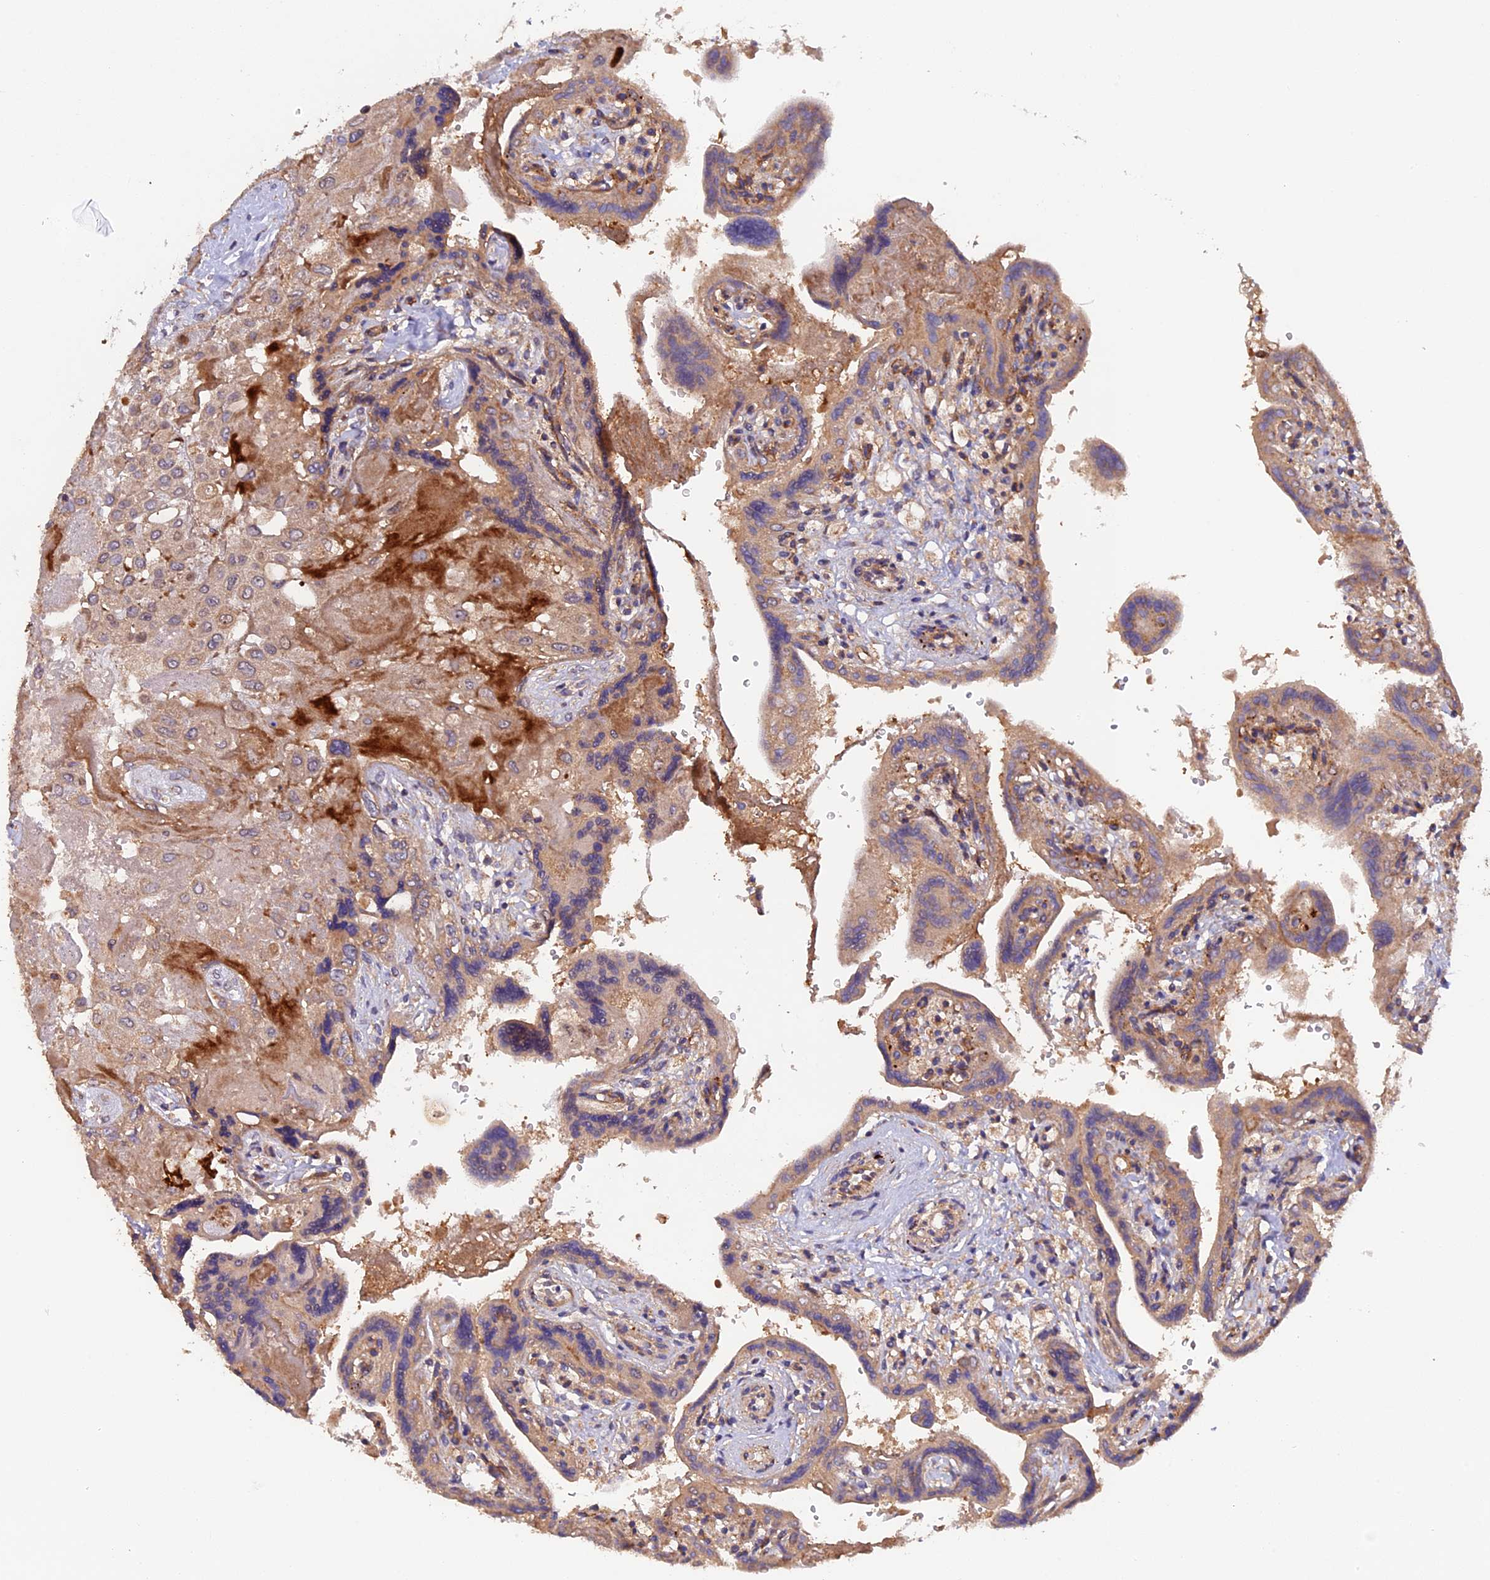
{"staining": {"intensity": "negative", "quantity": "none", "location": "none"}, "tissue": "placenta", "cell_type": "Decidual cells", "image_type": "normal", "snomed": [{"axis": "morphology", "description": "Normal tissue, NOS"}, {"axis": "topography", "description": "Placenta"}], "caption": "An immunohistochemistry micrograph of benign placenta is shown. There is no staining in decidual cells of placenta.", "gene": "FERMT1", "patient": {"sex": "female", "age": 37}}